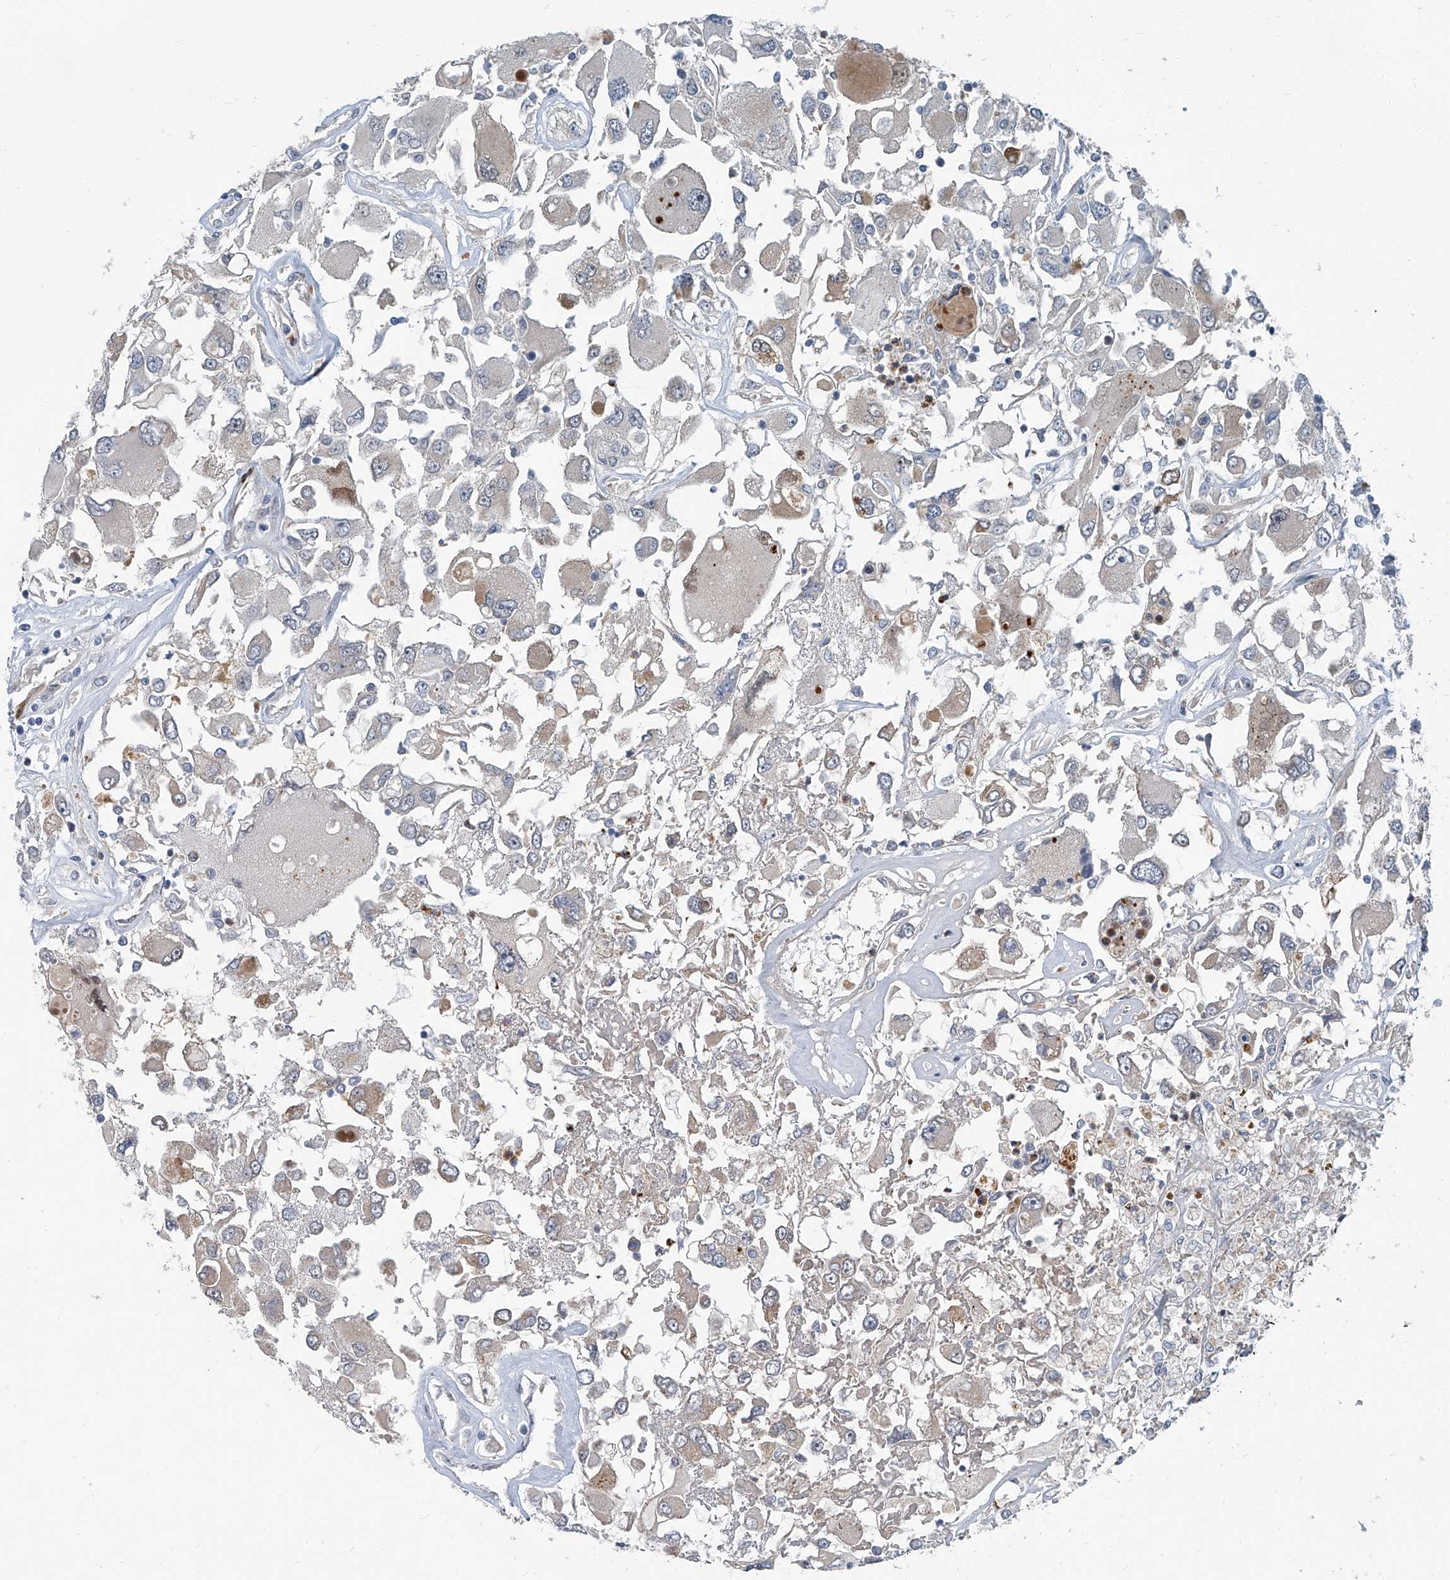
{"staining": {"intensity": "negative", "quantity": "none", "location": "none"}, "tissue": "renal cancer", "cell_type": "Tumor cells", "image_type": "cancer", "snomed": [{"axis": "morphology", "description": "Adenocarcinoma, NOS"}, {"axis": "topography", "description": "Kidney"}], "caption": "Renal adenocarcinoma stained for a protein using immunohistochemistry reveals no positivity tumor cells.", "gene": "AKNAD1", "patient": {"sex": "female", "age": 52}}